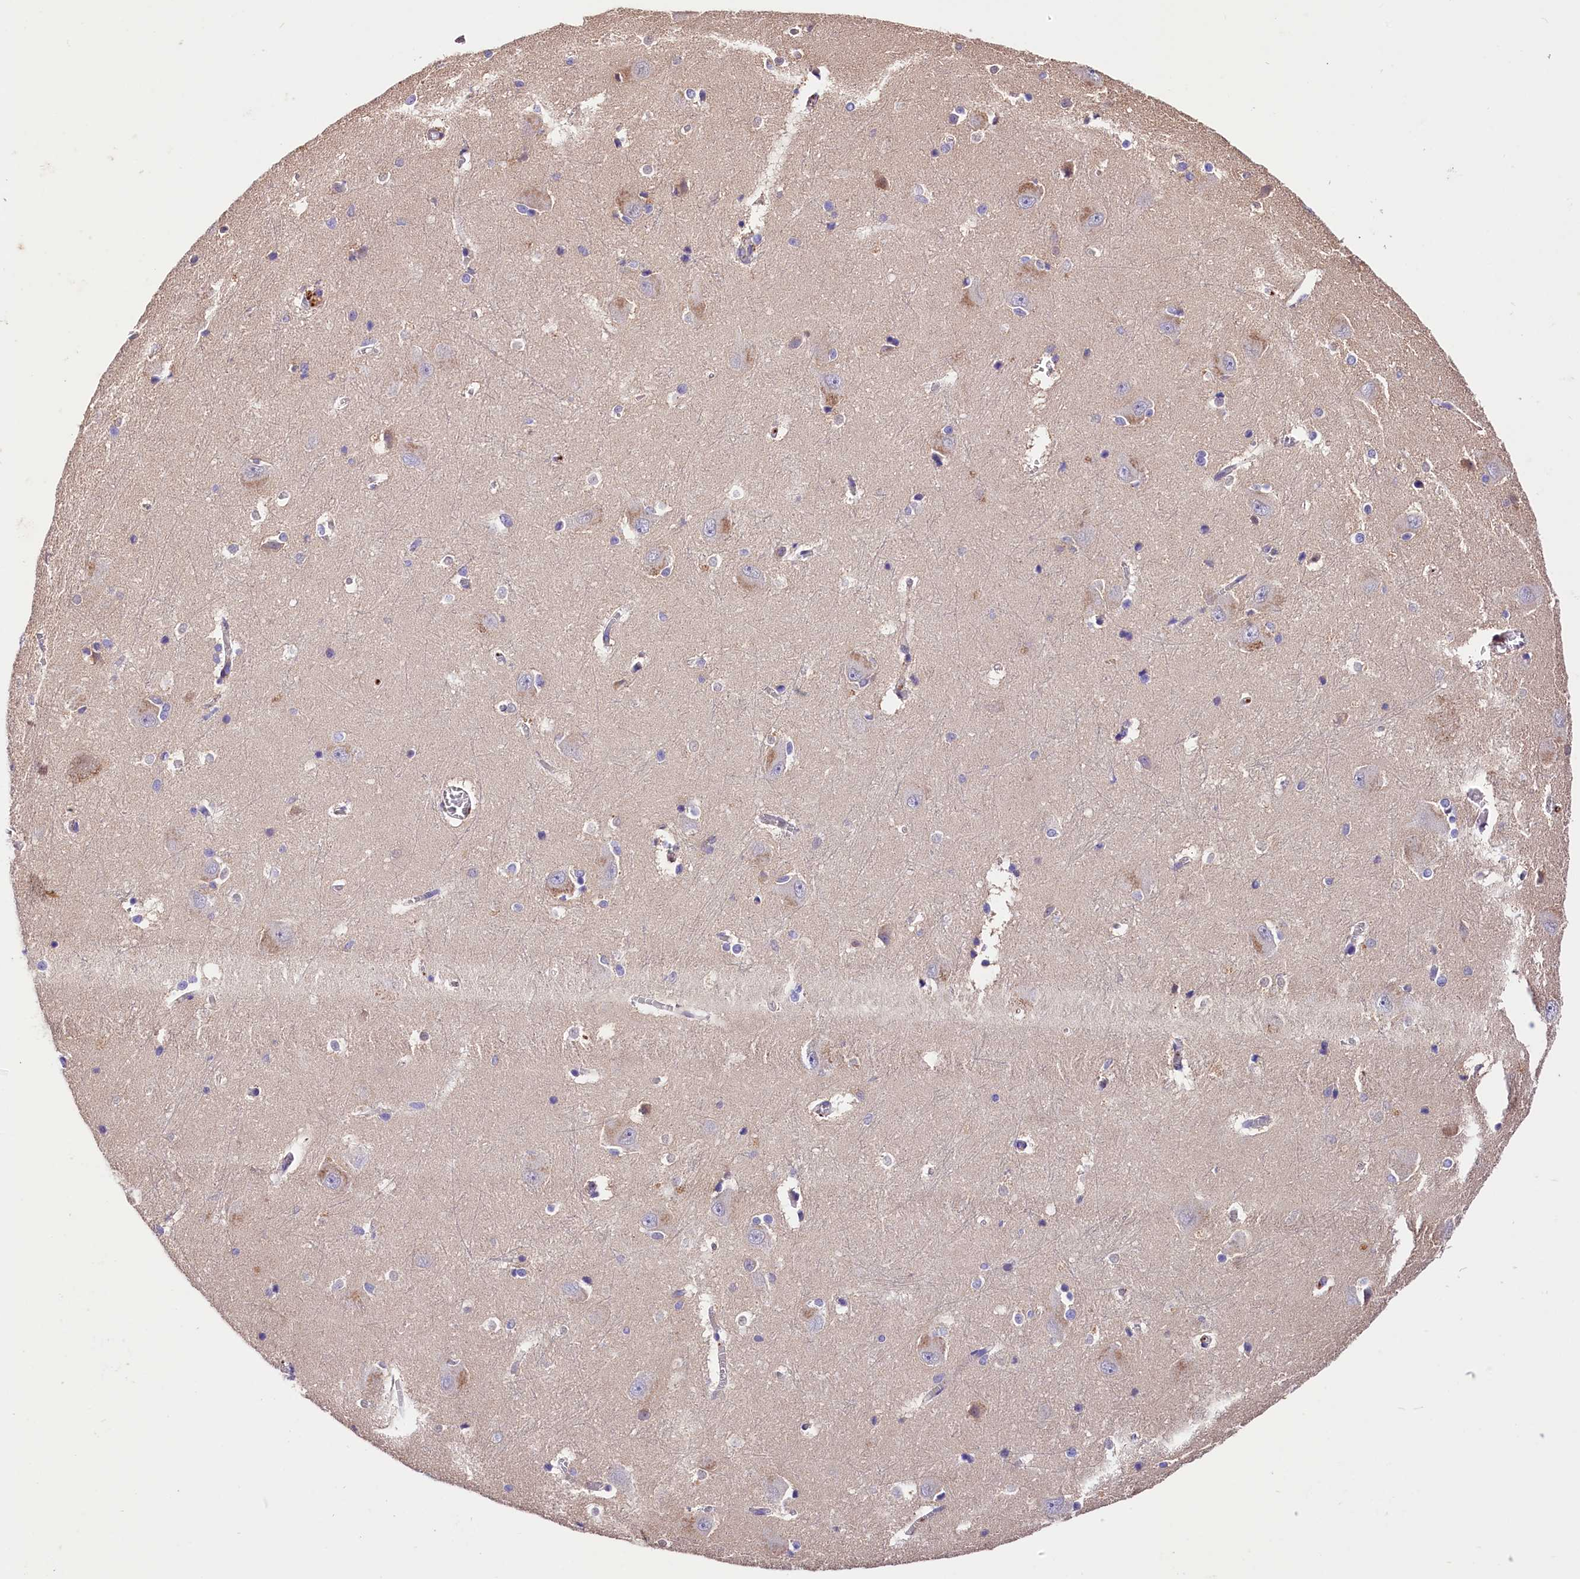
{"staining": {"intensity": "negative", "quantity": "none", "location": "none"}, "tissue": "caudate", "cell_type": "Glial cells", "image_type": "normal", "snomed": [{"axis": "morphology", "description": "Normal tissue, NOS"}, {"axis": "topography", "description": "Lateral ventricle wall"}], "caption": "This is an immunohistochemistry (IHC) photomicrograph of normal caudate. There is no expression in glial cells.", "gene": "ARMC6", "patient": {"sex": "male", "age": 37}}